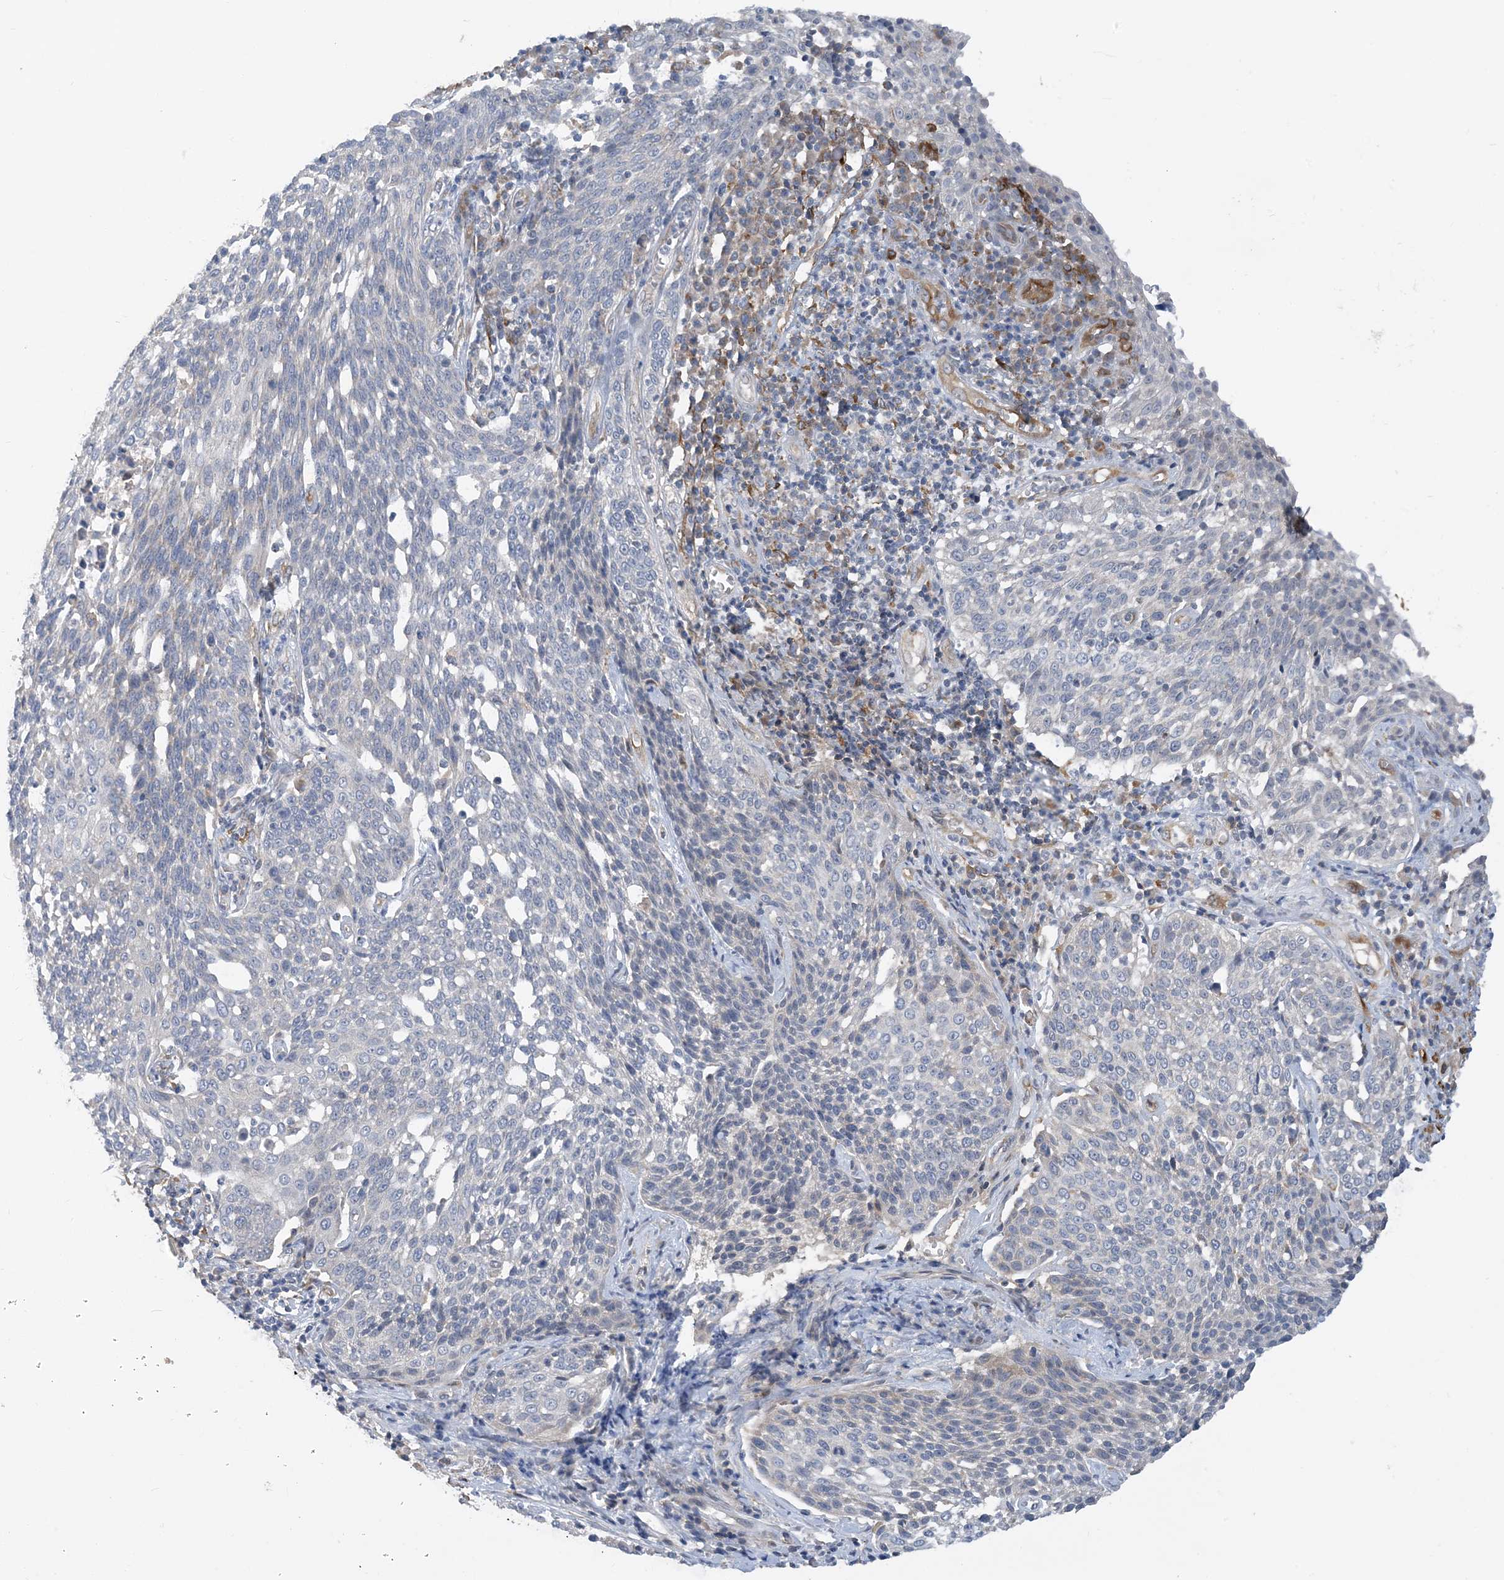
{"staining": {"intensity": "negative", "quantity": "none", "location": "none"}, "tissue": "cervical cancer", "cell_type": "Tumor cells", "image_type": "cancer", "snomed": [{"axis": "morphology", "description": "Squamous cell carcinoma, NOS"}, {"axis": "topography", "description": "Cervix"}], "caption": "A high-resolution photomicrograph shows immunohistochemistry (IHC) staining of cervical squamous cell carcinoma, which demonstrates no significant positivity in tumor cells. The staining was performed using DAB (3,3'-diaminobenzidine) to visualize the protein expression in brown, while the nuclei were stained in blue with hematoxylin (Magnification: 20x).", "gene": "EIF2A", "patient": {"sex": "female", "age": 34}}